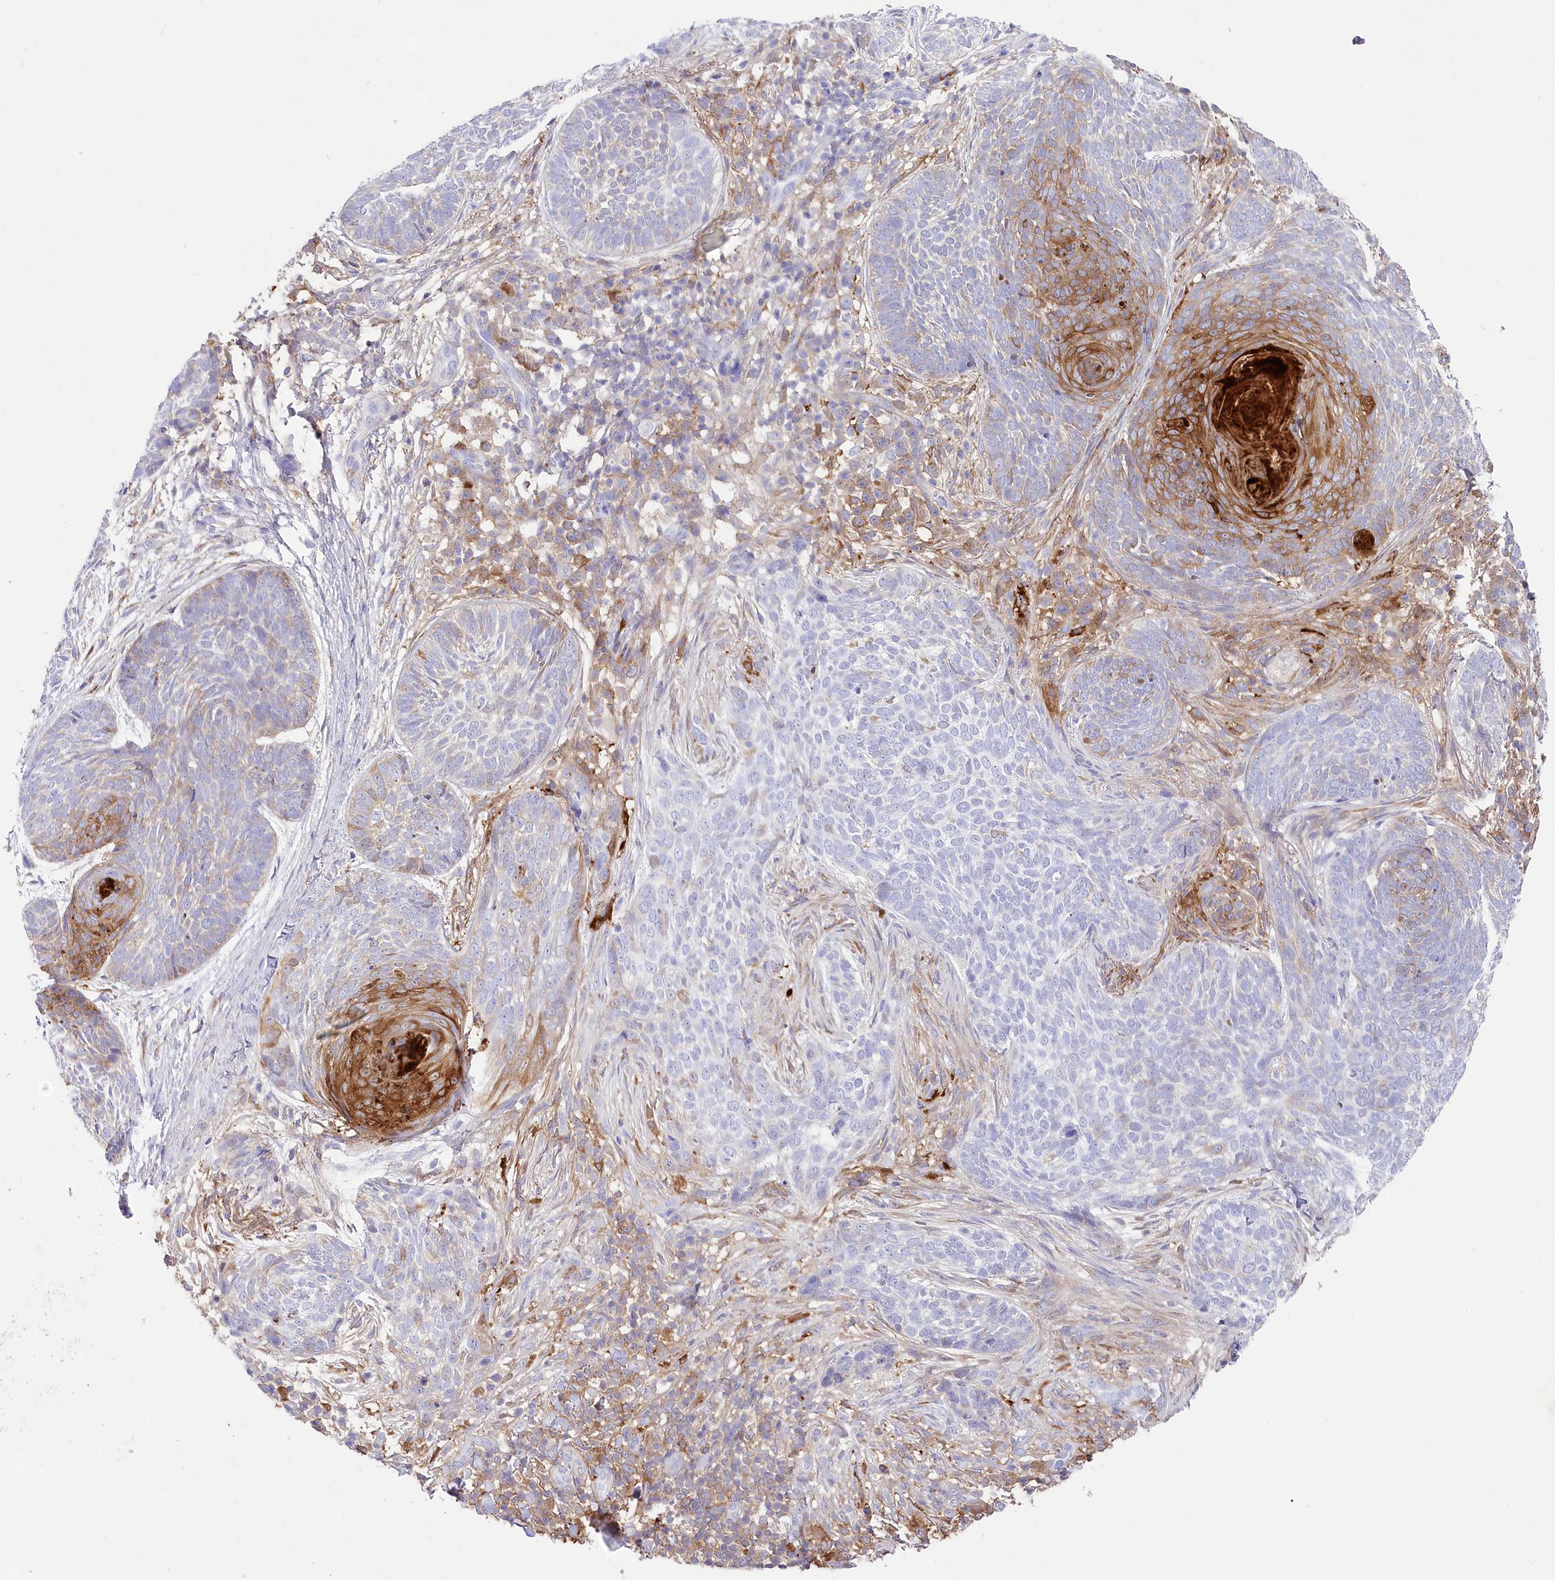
{"staining": {"intensity": "strong", "quantity": "<25%", "location": "cytoplasmic/membranous"}, "tissue": "skin cancer", "cell_type": "Tumor cells", "image_type": "cancer", "snomed": [{"axis": "morphology", "description": "Basal cell carcinoma"}, {"axis": "topography", "description": "Skin"}], "caption": "Protein expression analysis of human skin cancer (basal cell carcinoma) reveals strong cytoplasmic/membranous expression in approximately <25% of tumor cells.", "gene": "DNAJC19", "patient": {"sex": "female", "age": 64}}